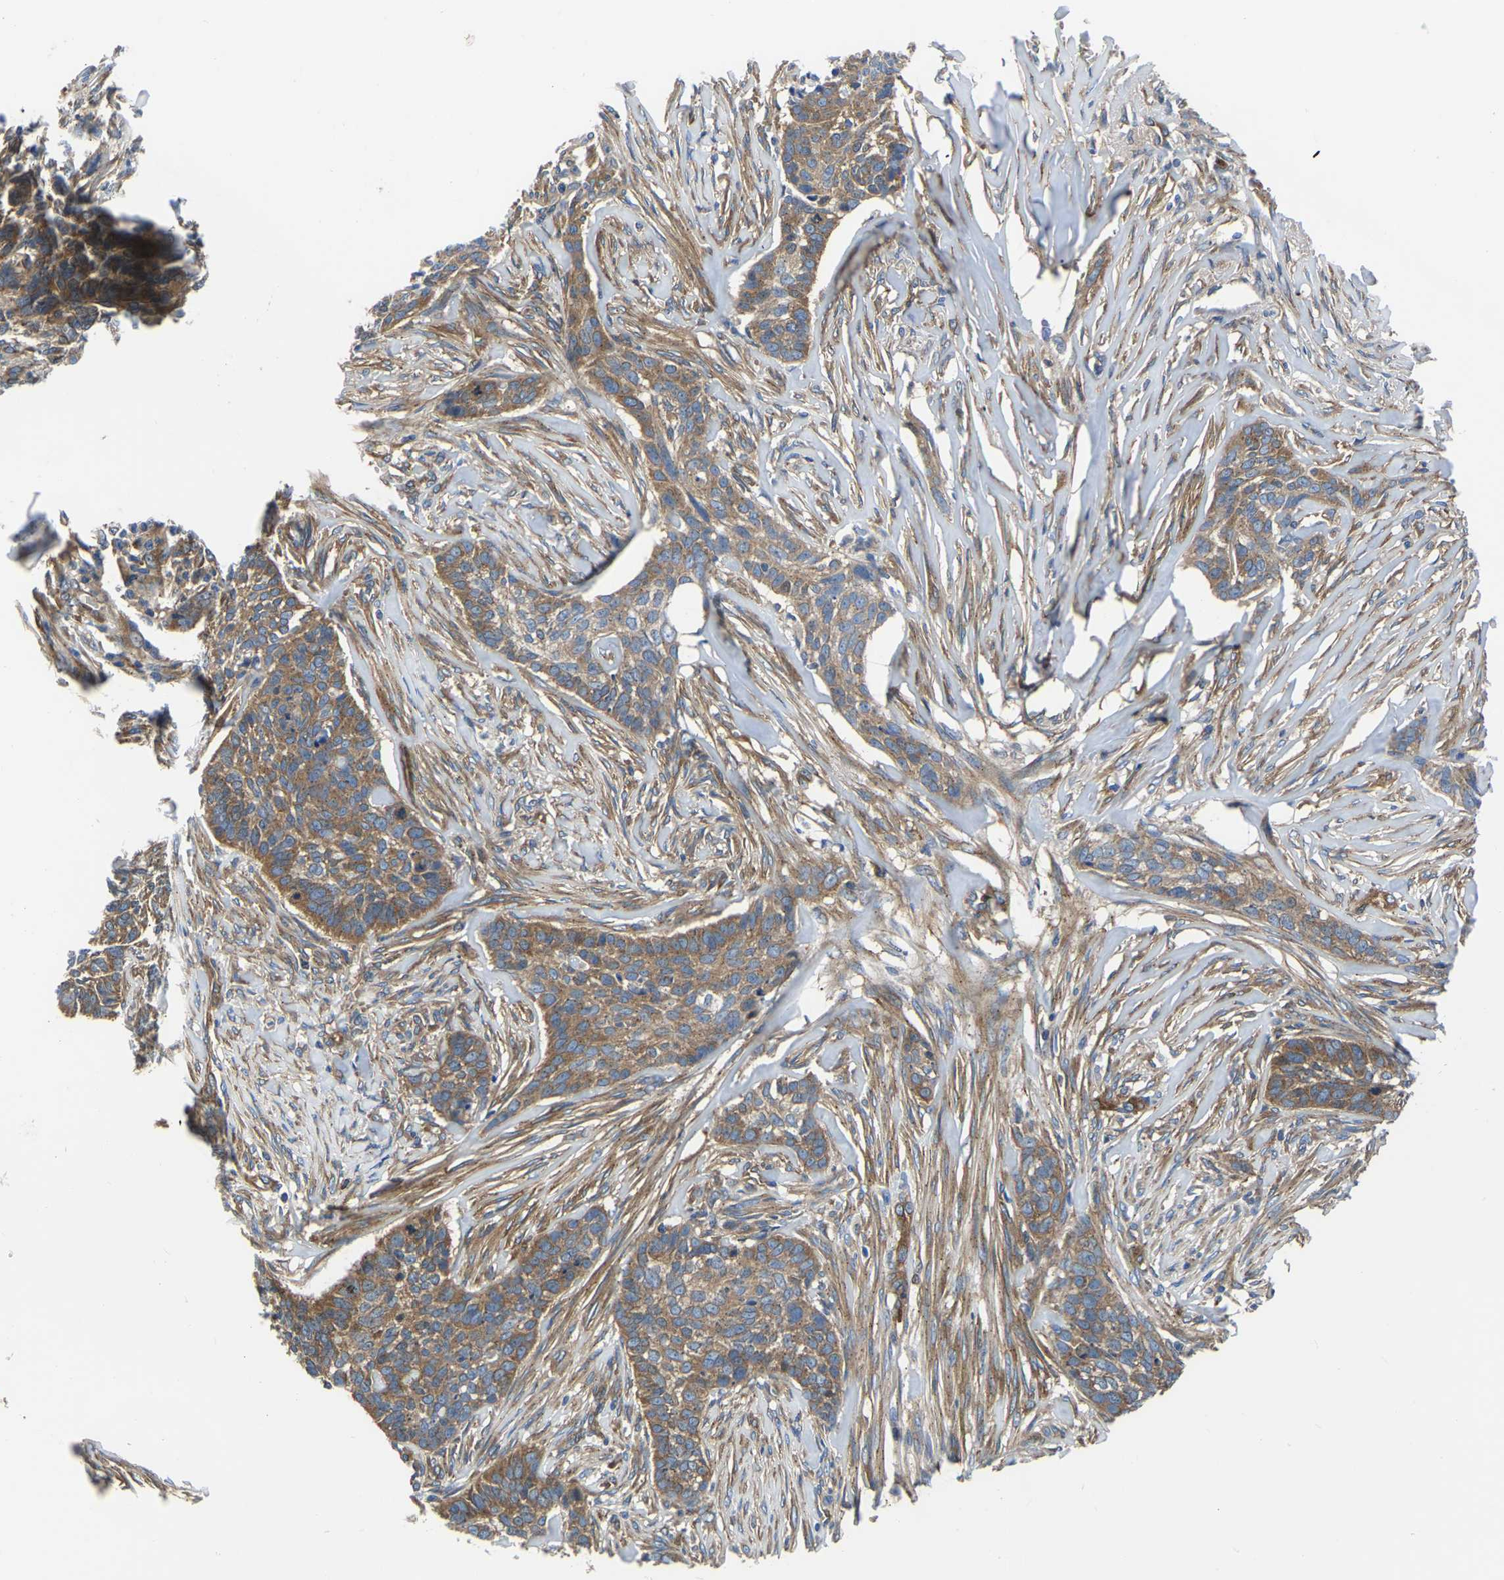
{"staining": {"intensity": "moderate", "quantity": ">75%", "location": "cytoplasmic/membranous"}, "tissue": "skin cancer", "cell_type": "Tumor cells", "image_type": "cancer", "snomed": [{"axis": "morphology", "description": "Basal cell carcinoma"}, {"axis": "topography", "description": "Skin"}], "caption": "Immunohistochemical staining of skin cancer exhibits moderate cytoplasmic/membranous protein expression in approximately >75% of tumor cells.", "gene": "TFG", "patient": {"sex": "male", "age": 85}}